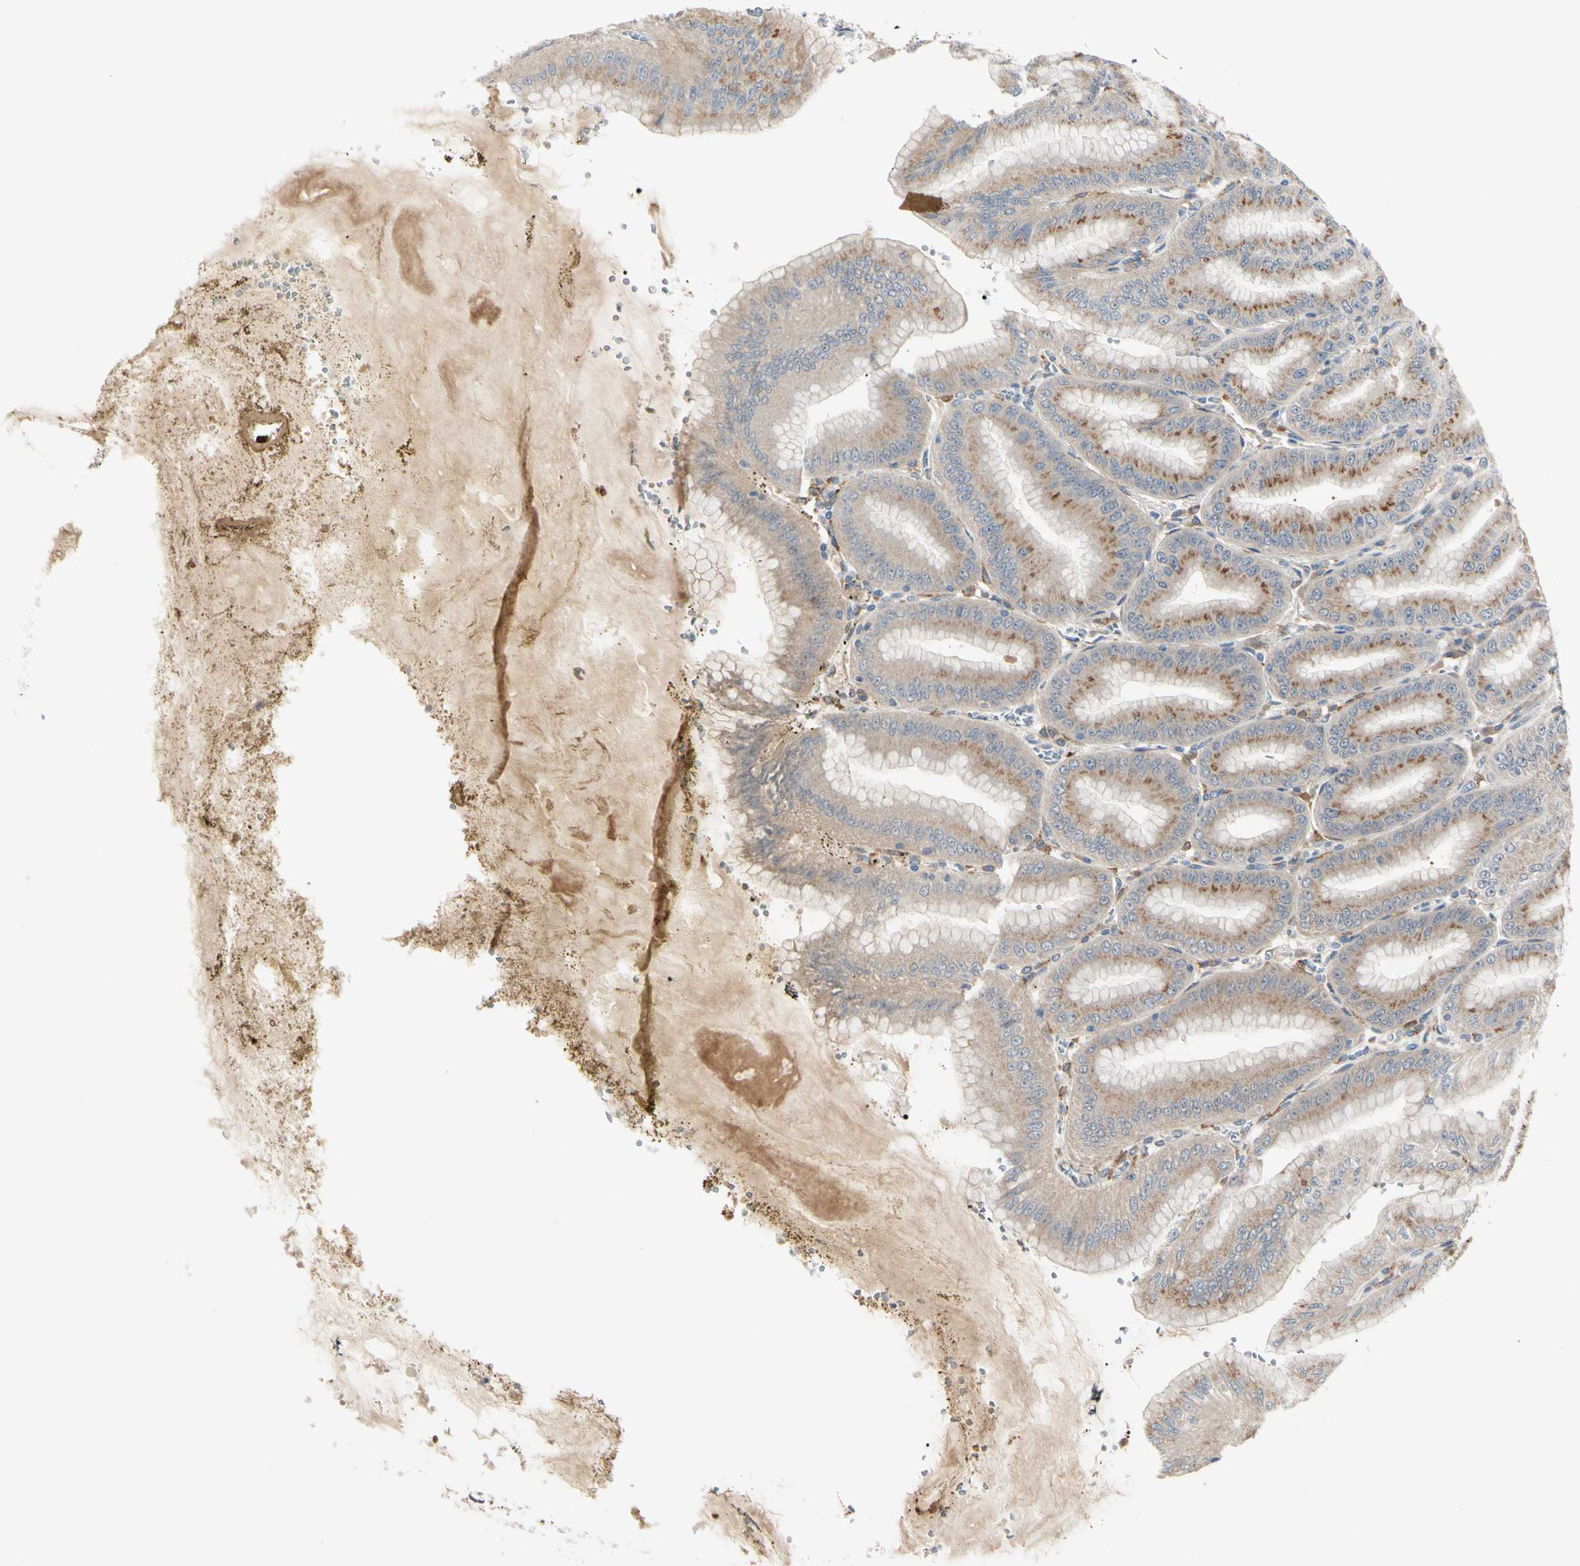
{"staining": {"intensity": "moderate", "quantity": ">75%", "location": "cytoplasmic/membranous"}, "tissue": "stomach", "cell_type": "Glandular cells", "image_type": "normal", "snomed": [{"axis": "morphology", "description": "Normal tissue, NOS"}, {"axis": "topography", "description": "Stomach, lower"}], "caption": "Protein expression analysis of normal human stomach reveals moderate cytoplasmic/membranous expression in approximately >75% of glandular cells.", "gene": "F2R", "patient": {"sex": "male", "age": 71}}